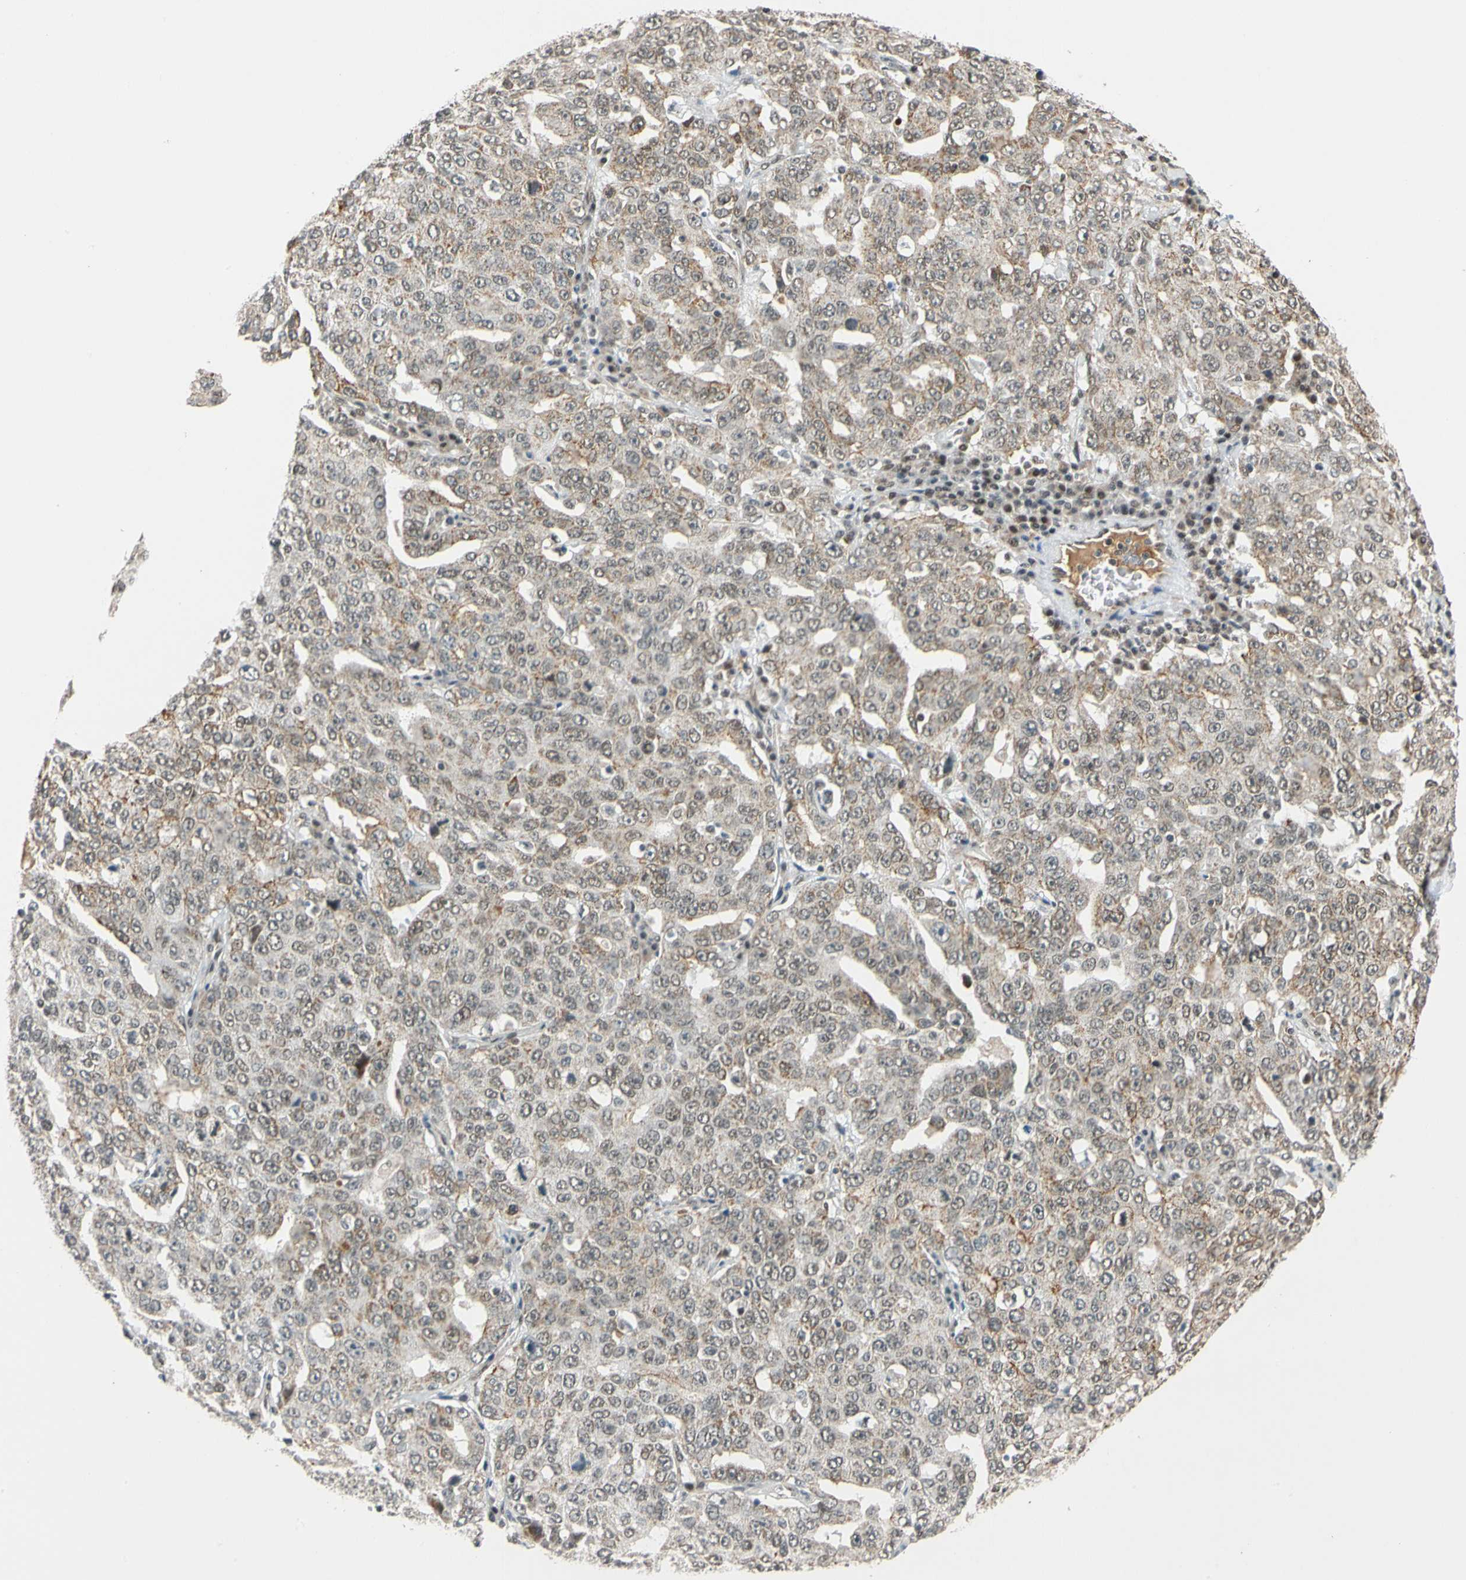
{"staining": {"intensity": "weak", "quantity": "25%-75%", "location": "cytoplasmic/membranous"}, "tissue": "ovarian cancer", "cell_type": "Tumor cells", "image_type": "cancer", "snomed": [{"axis": "morphology", "description": "Carcinoma, endometroid"}, {"axis": "topography", "description": "Ovary"}], "caption": "This photomicrograph displays IHC staining of human ovarian cancer, with low weak cytoplasmic/membranous staining in approximately 25%-75% of tumor cells.", "gene": "POGZ", "patient": {"sex": "female", "age": 62}}